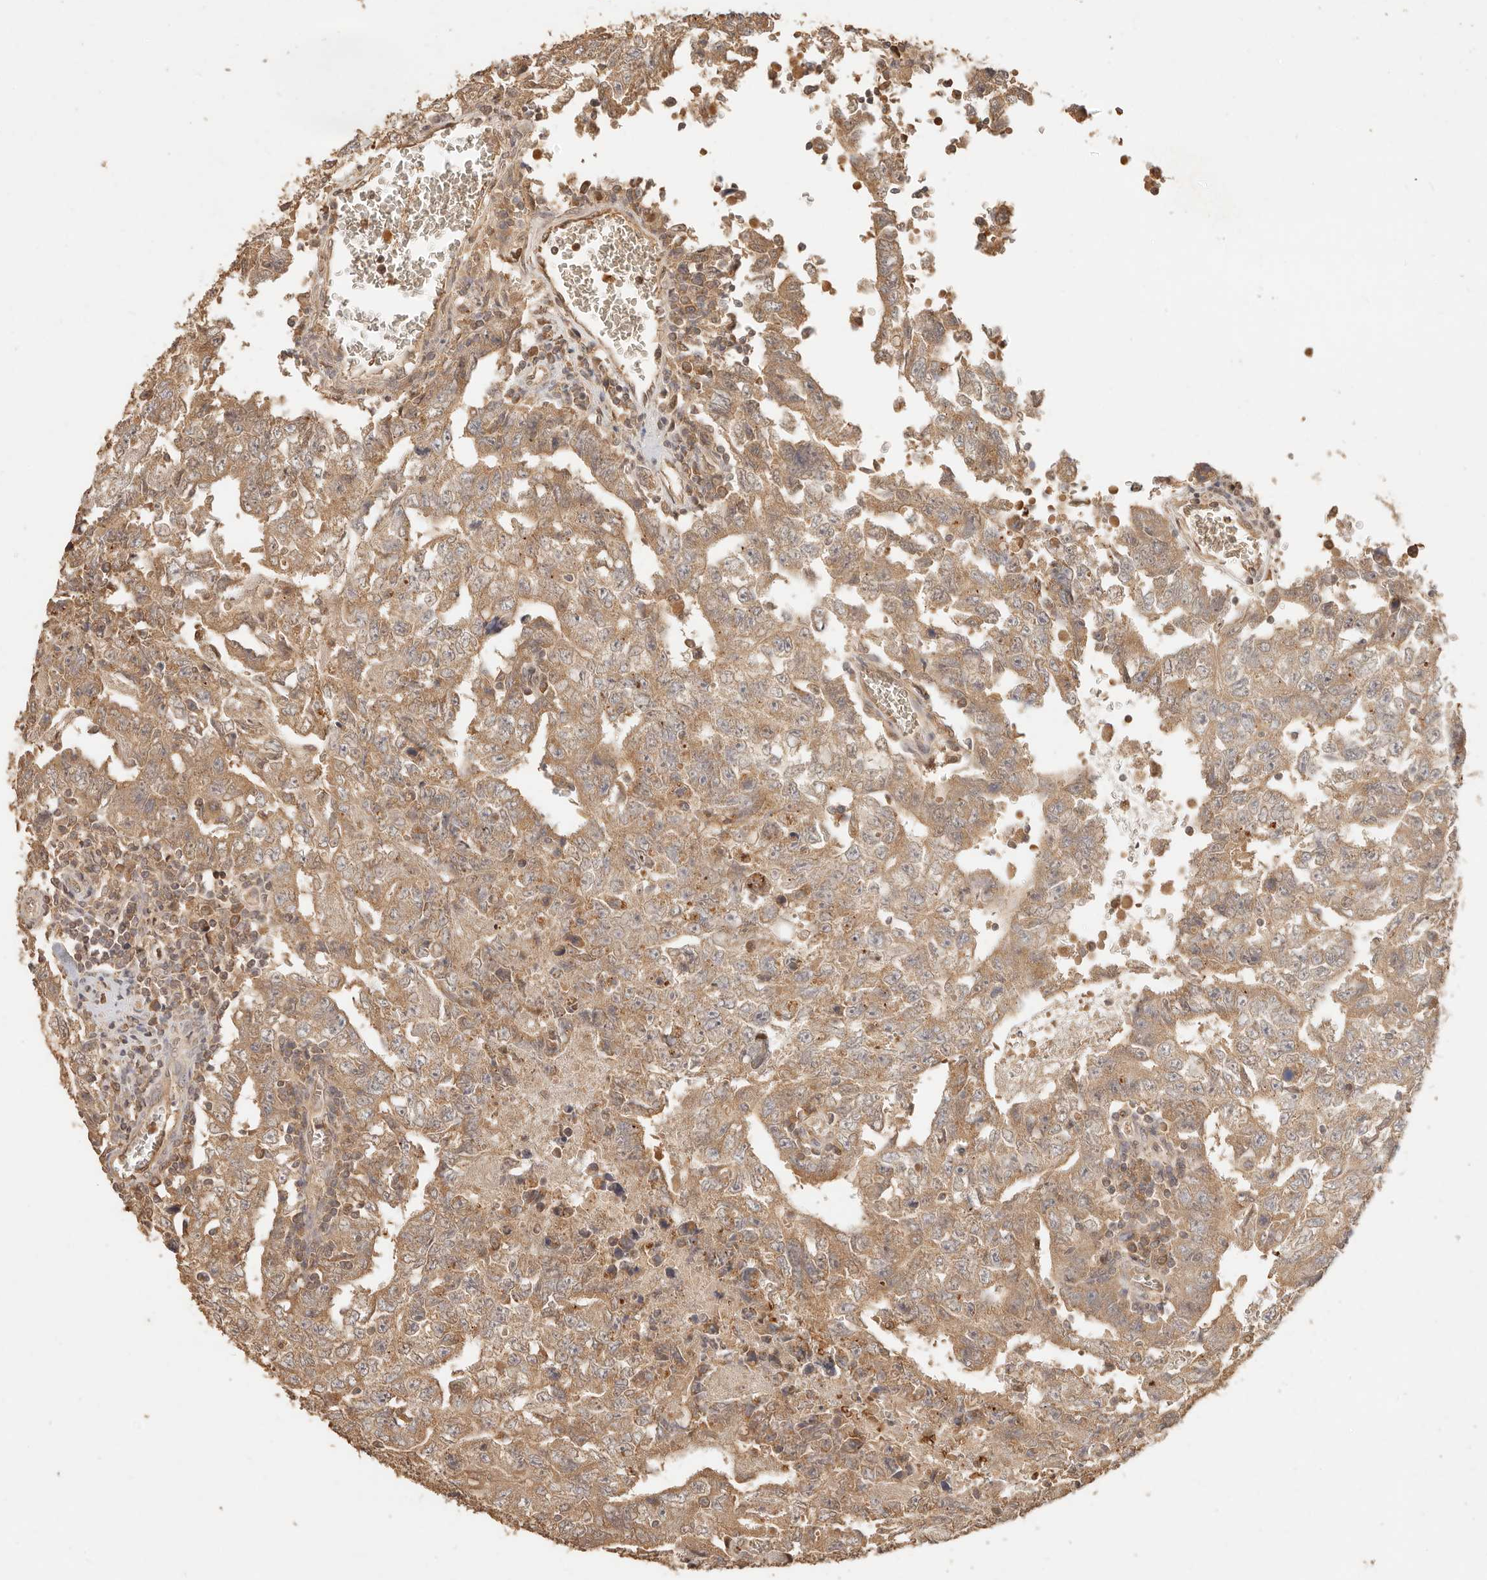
{"staining": {"intensity": "moderate", "quantity": ">75%", "location": "cytoplasmic/membranous"}, "tissue": "testis cancer", "cell_type": "Tumor cells", "image_type": "cancer", "snomed": [{"axis": "morphology", "description": "Carcinoma, Embryonal, NOS"}, {"axis": "topography", "description": "Testis"}], "caption": "A brown stain highlights moderate cytoplasmic/membranous staining of a protein in human testis cancer tumor cells.", "gene": "INTS11", "patient": {"sex": "male", "age": 26}}